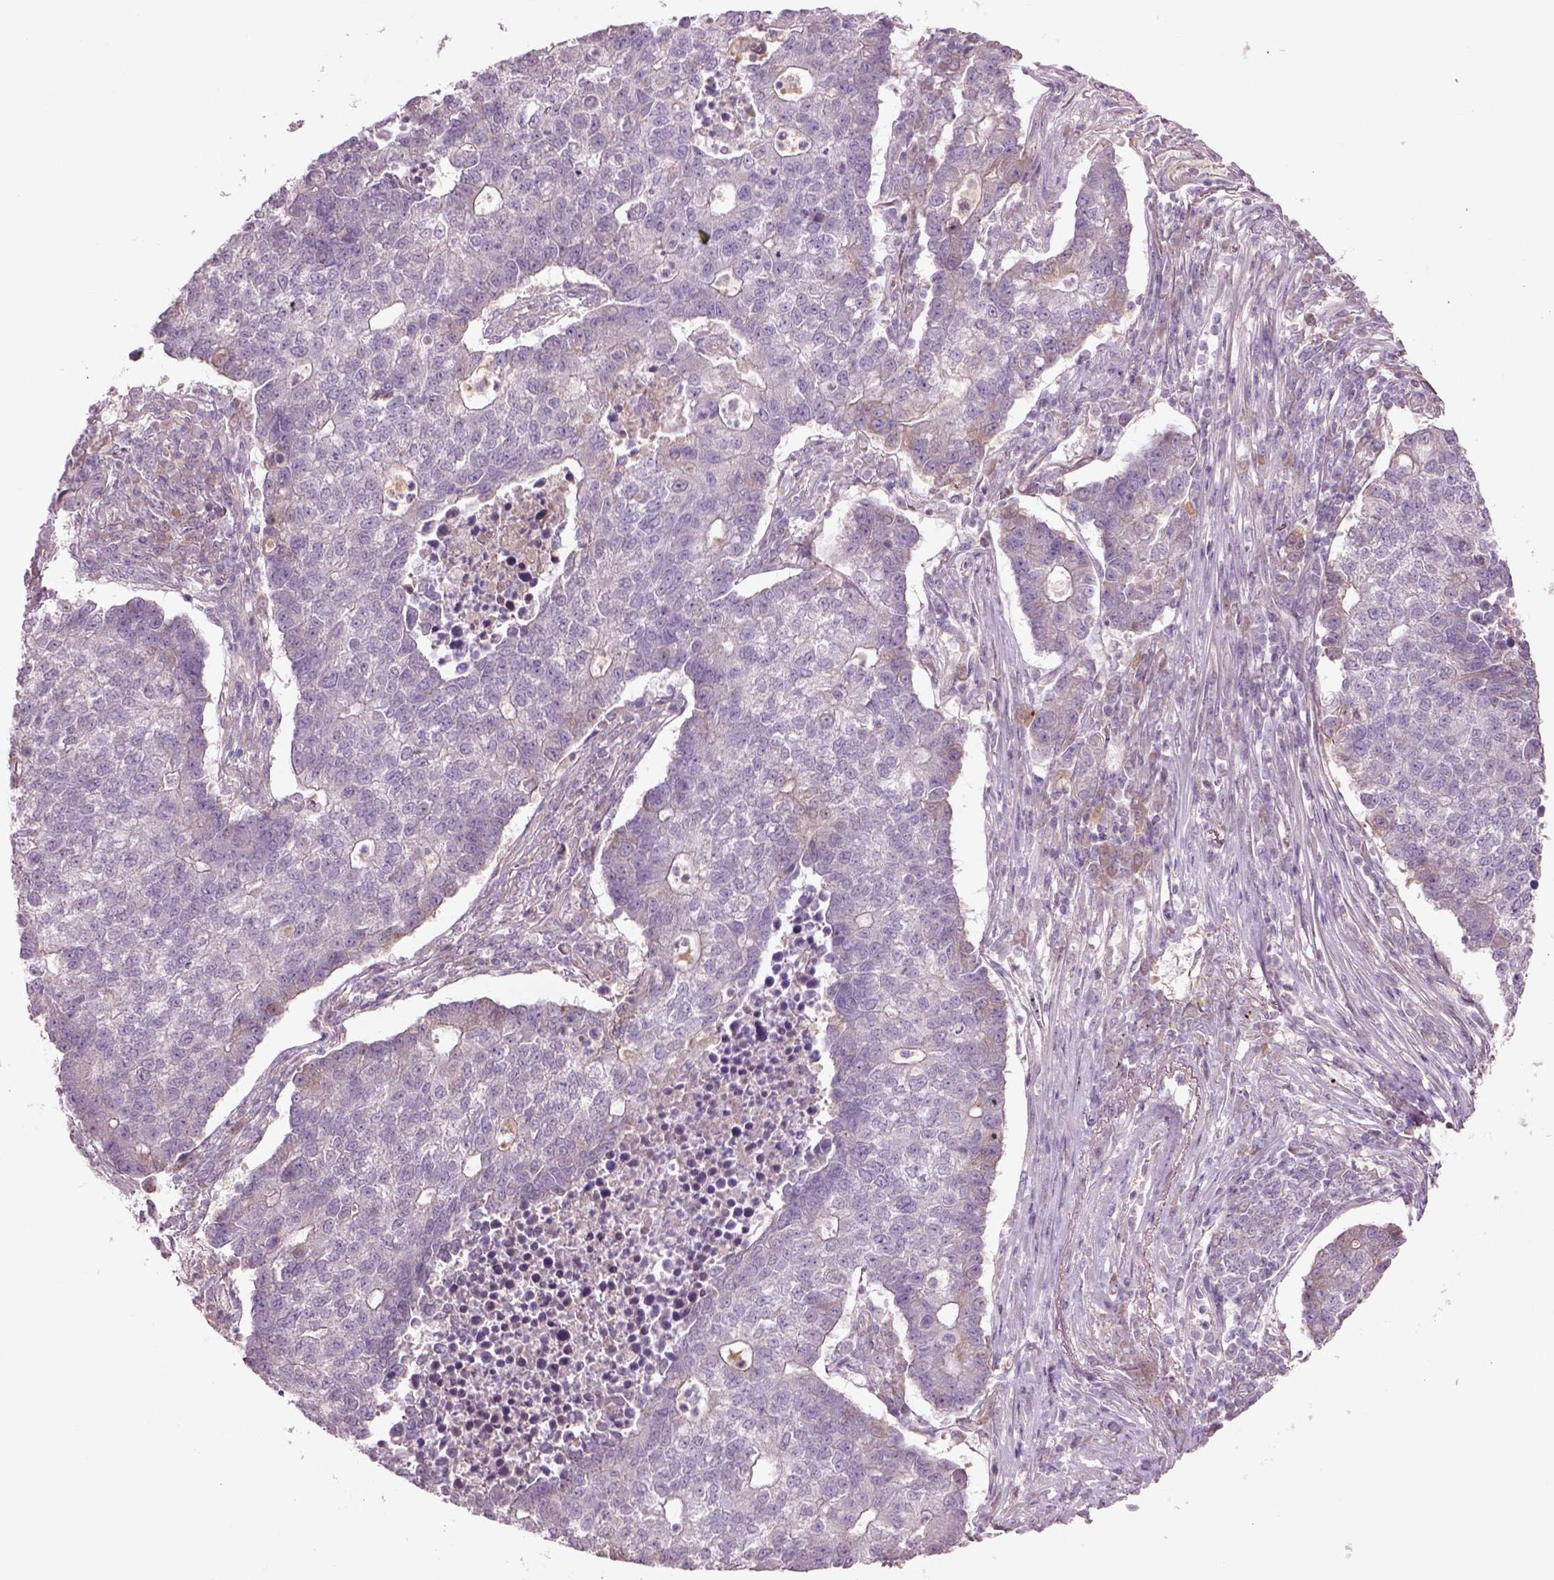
{"staining": {"intensity": "negative", "quantity": "none", "location": "none"}, "tissue": "lung cancer", "cell_type": "Tumor cells", "image_type": "cancer", "snomed": [{"axis": "morphology", "description": "Adenocarcinoma, NOS"}, {"axis": "topography", "description": "Lung"}], "caption": "This is an immunohistochemistry histopathology image of adenocarcinoma (lung). There is no staining in tumor cells.", "gene": "DUOXA2", "patient": {"sex": "male", "age": 57}}